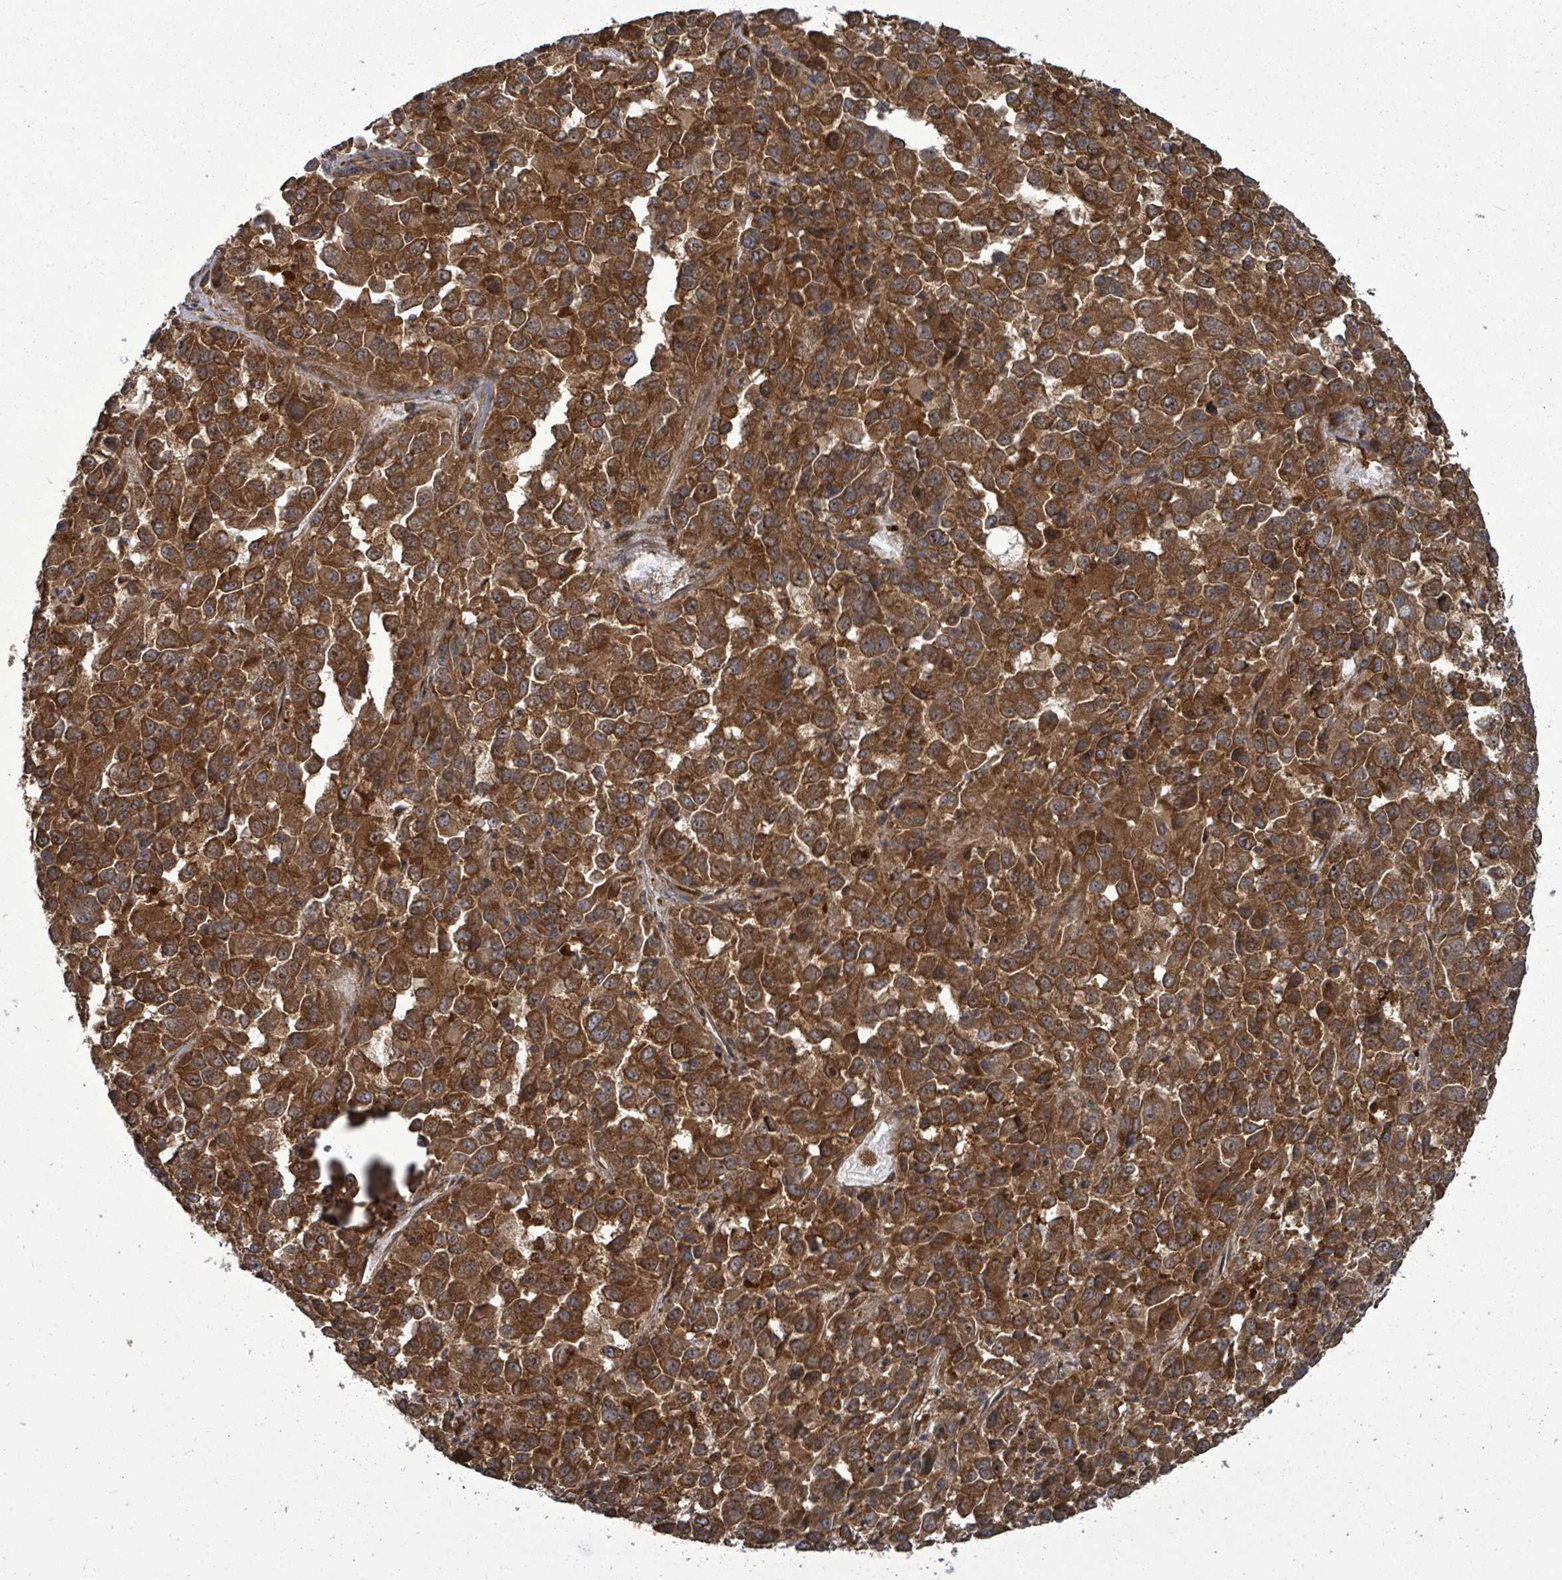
{"staining": {"intensity": "strong", "quantity": ">75%", "location": "cytoplasmic/membranous"}, "tissue": "melanoma", "cell_type": "Tumor cells", "image_type": "cancer", "snomed": [{"axis": "morphology", "description": "Malignant melanoma, Metastatic site"}, {"axis": "topography", "description": "Lung"}], "caption": "Brown immunohistochemical staining in malignant melanoma (metastatic site) demonstrates strong cytoplasmic/membranous staining in about >75% of tumor cells.", "gene": "EIF3C", "patient": {"sex": "male", "age": 64}}